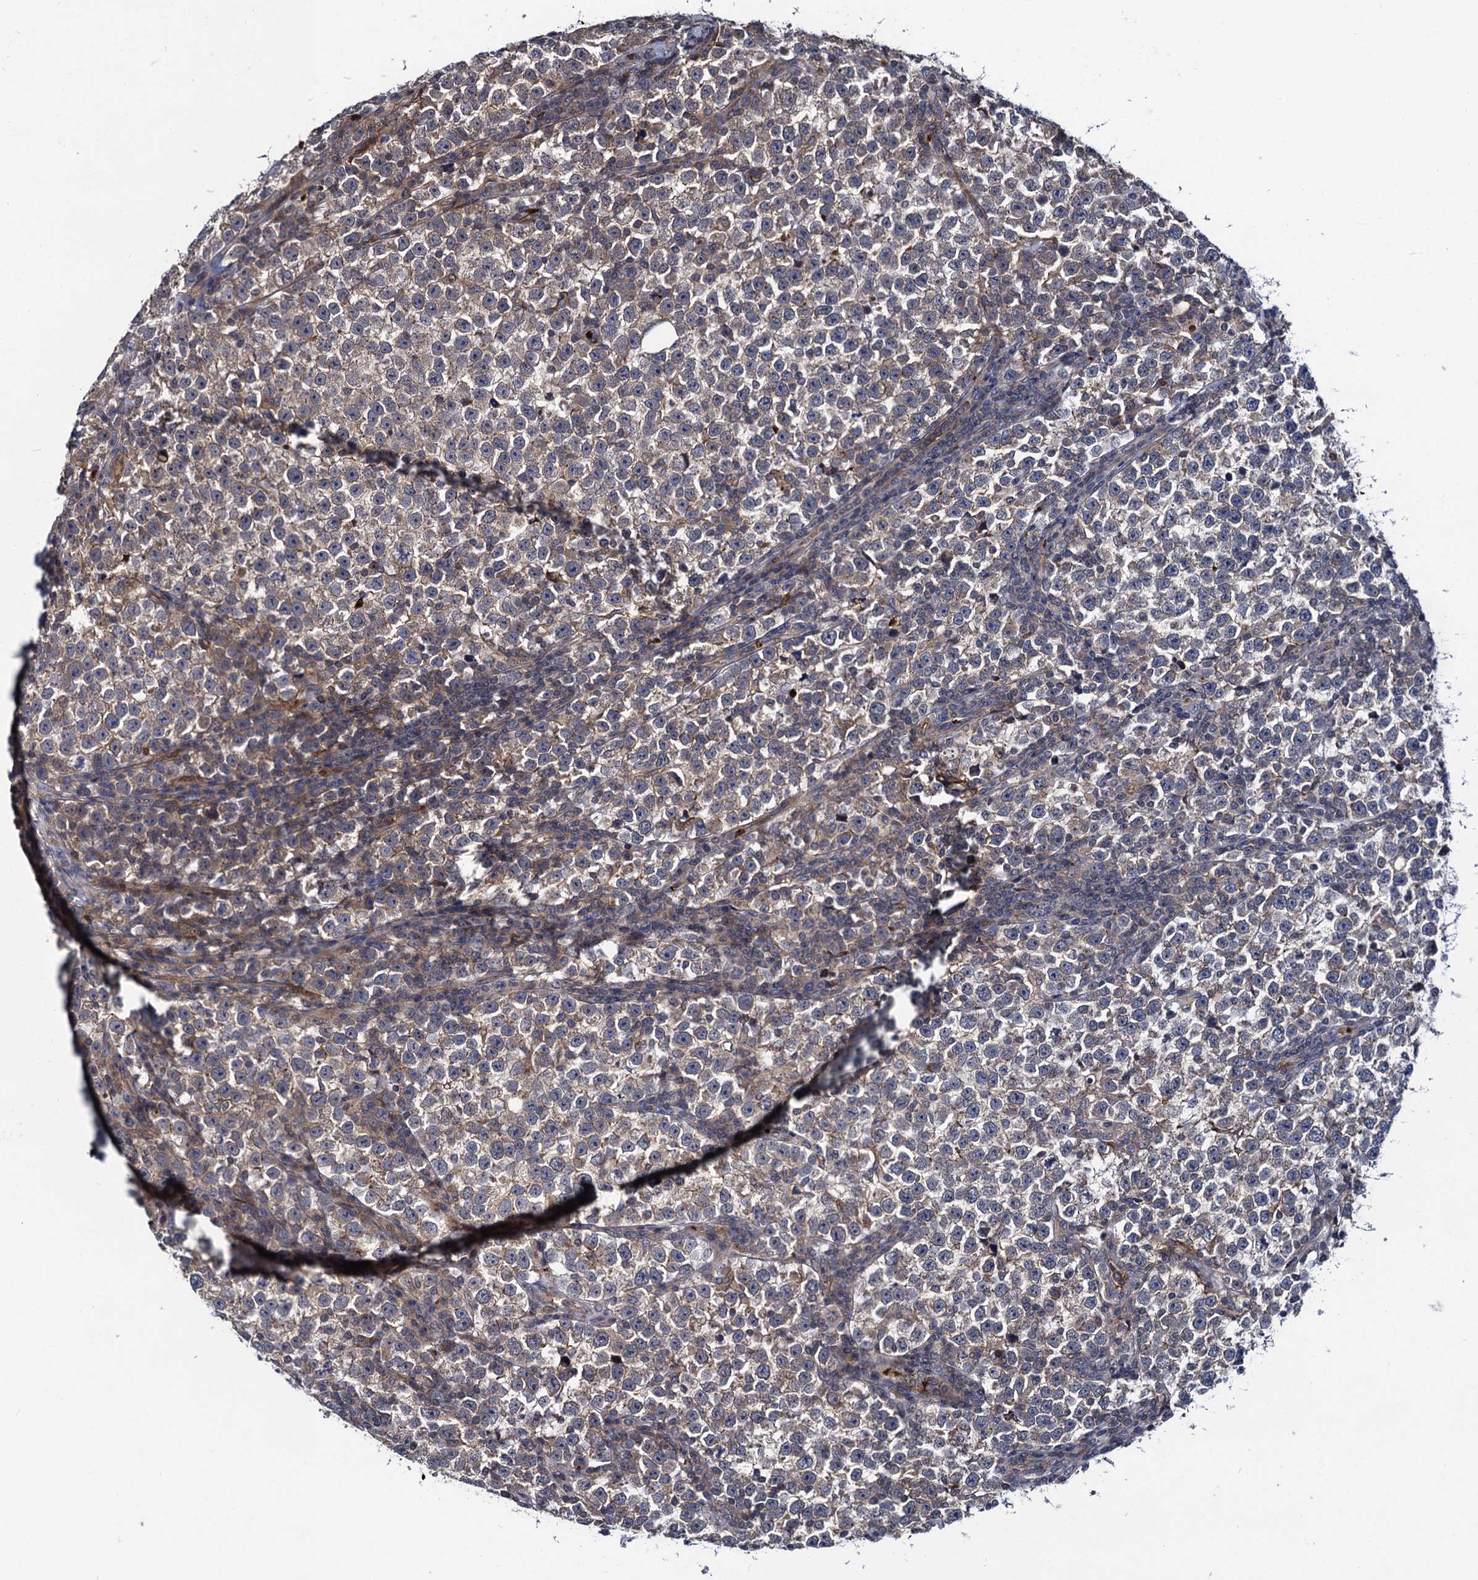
{"staining": {"intensity": "weak", "quantity": "25%-75%", "location": "cytoplasmic/membranous"}, "tissue": "testis cancer", "cell_type": "Tumor cells", "image_type": "cancer", "snomed": [{"axis": "morphology", "description": "Normal tissue, NOS"}, {"axis": "morphology", "description": "Seminoma, NOS"}, {"axis": "topography", "description": "Testis"}], "caption": "The image exhibits staining of testis cancer (seminoma), revealing weak cytoplasmic/membranous protein positivity (brown color) within tumor cells.", "gene": "KXD1", "patient": {"sex": "male", "age": 43}}